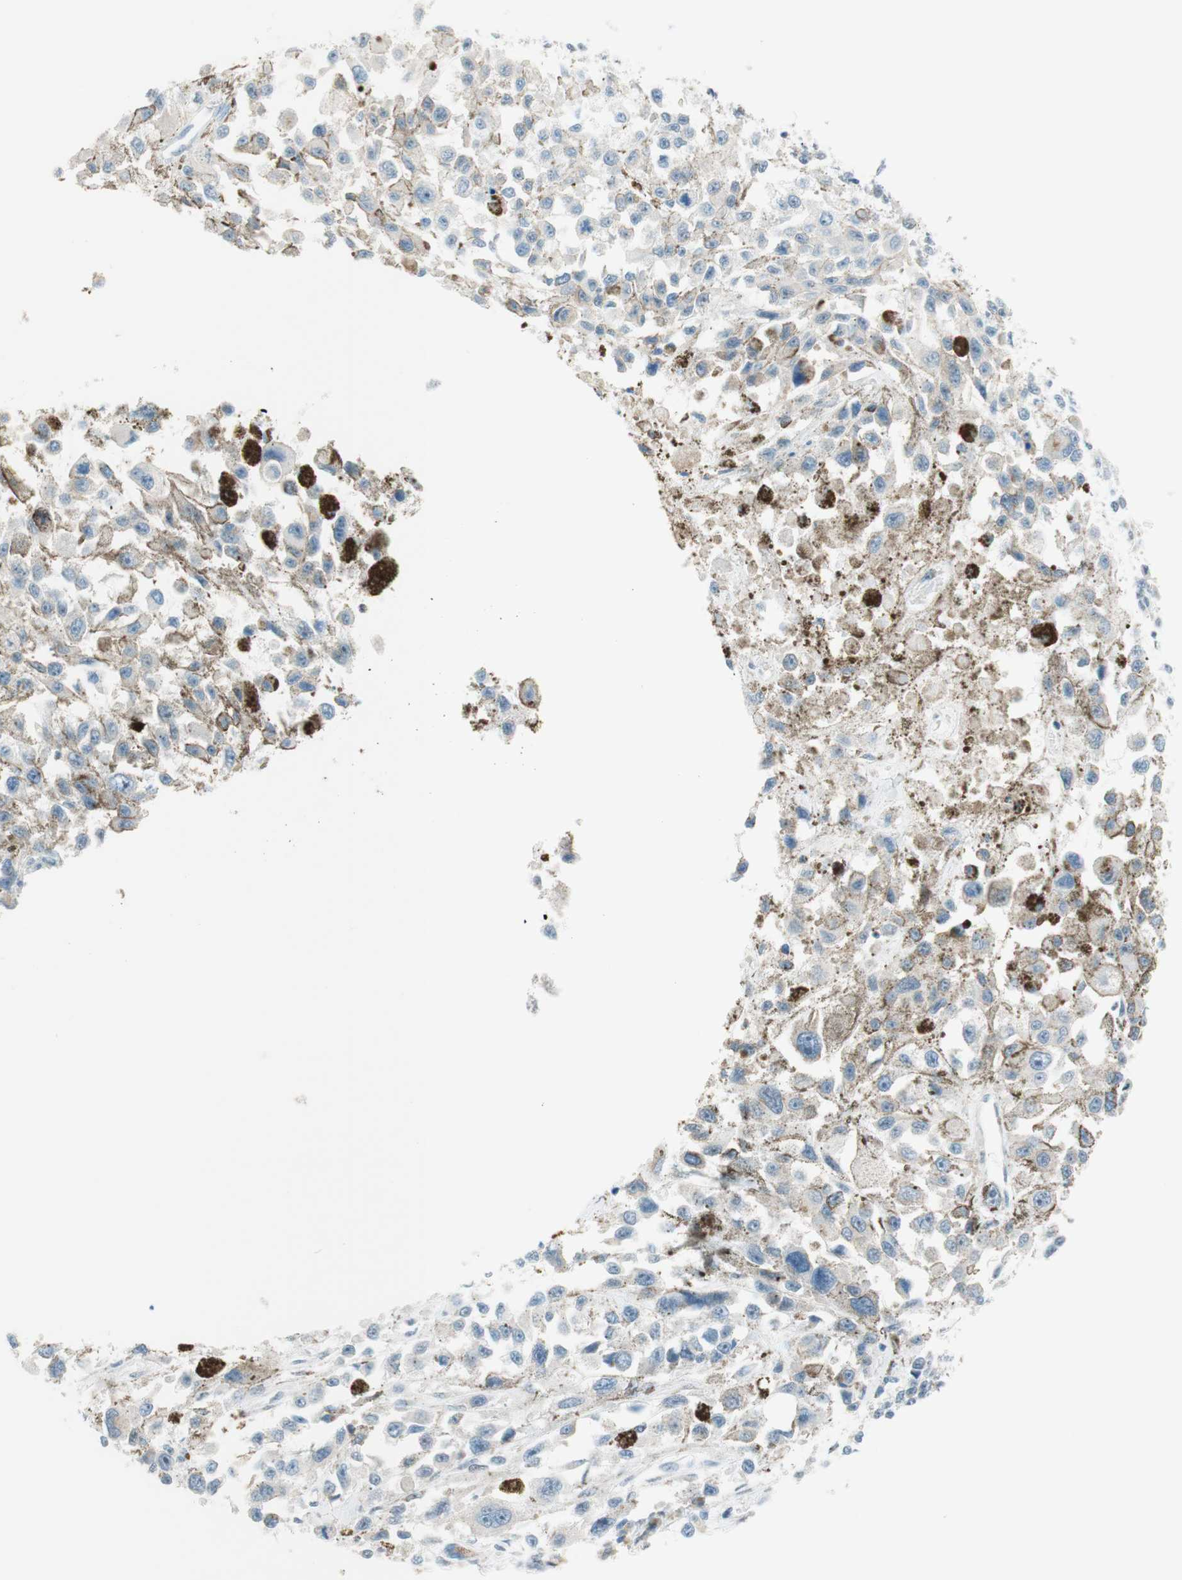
{"staining": {"intensity": "negative", "quantity": "none", "location": "none"}, "tissue": "melanoma", "cell_type": "Tumor cells", "image_type": "cancer", "snomed": [{"axis": "morphology", "description": "Malignant melanoma, Metastatic site"}, {"axis": "topography", "description": "Lymph node"}], "caption": "Immunohistochemistry (IHC) of human melanoma shows no staining in tumor cells.", "gene": "JPH1", "patient": {"sex": "male", "age": 59}}